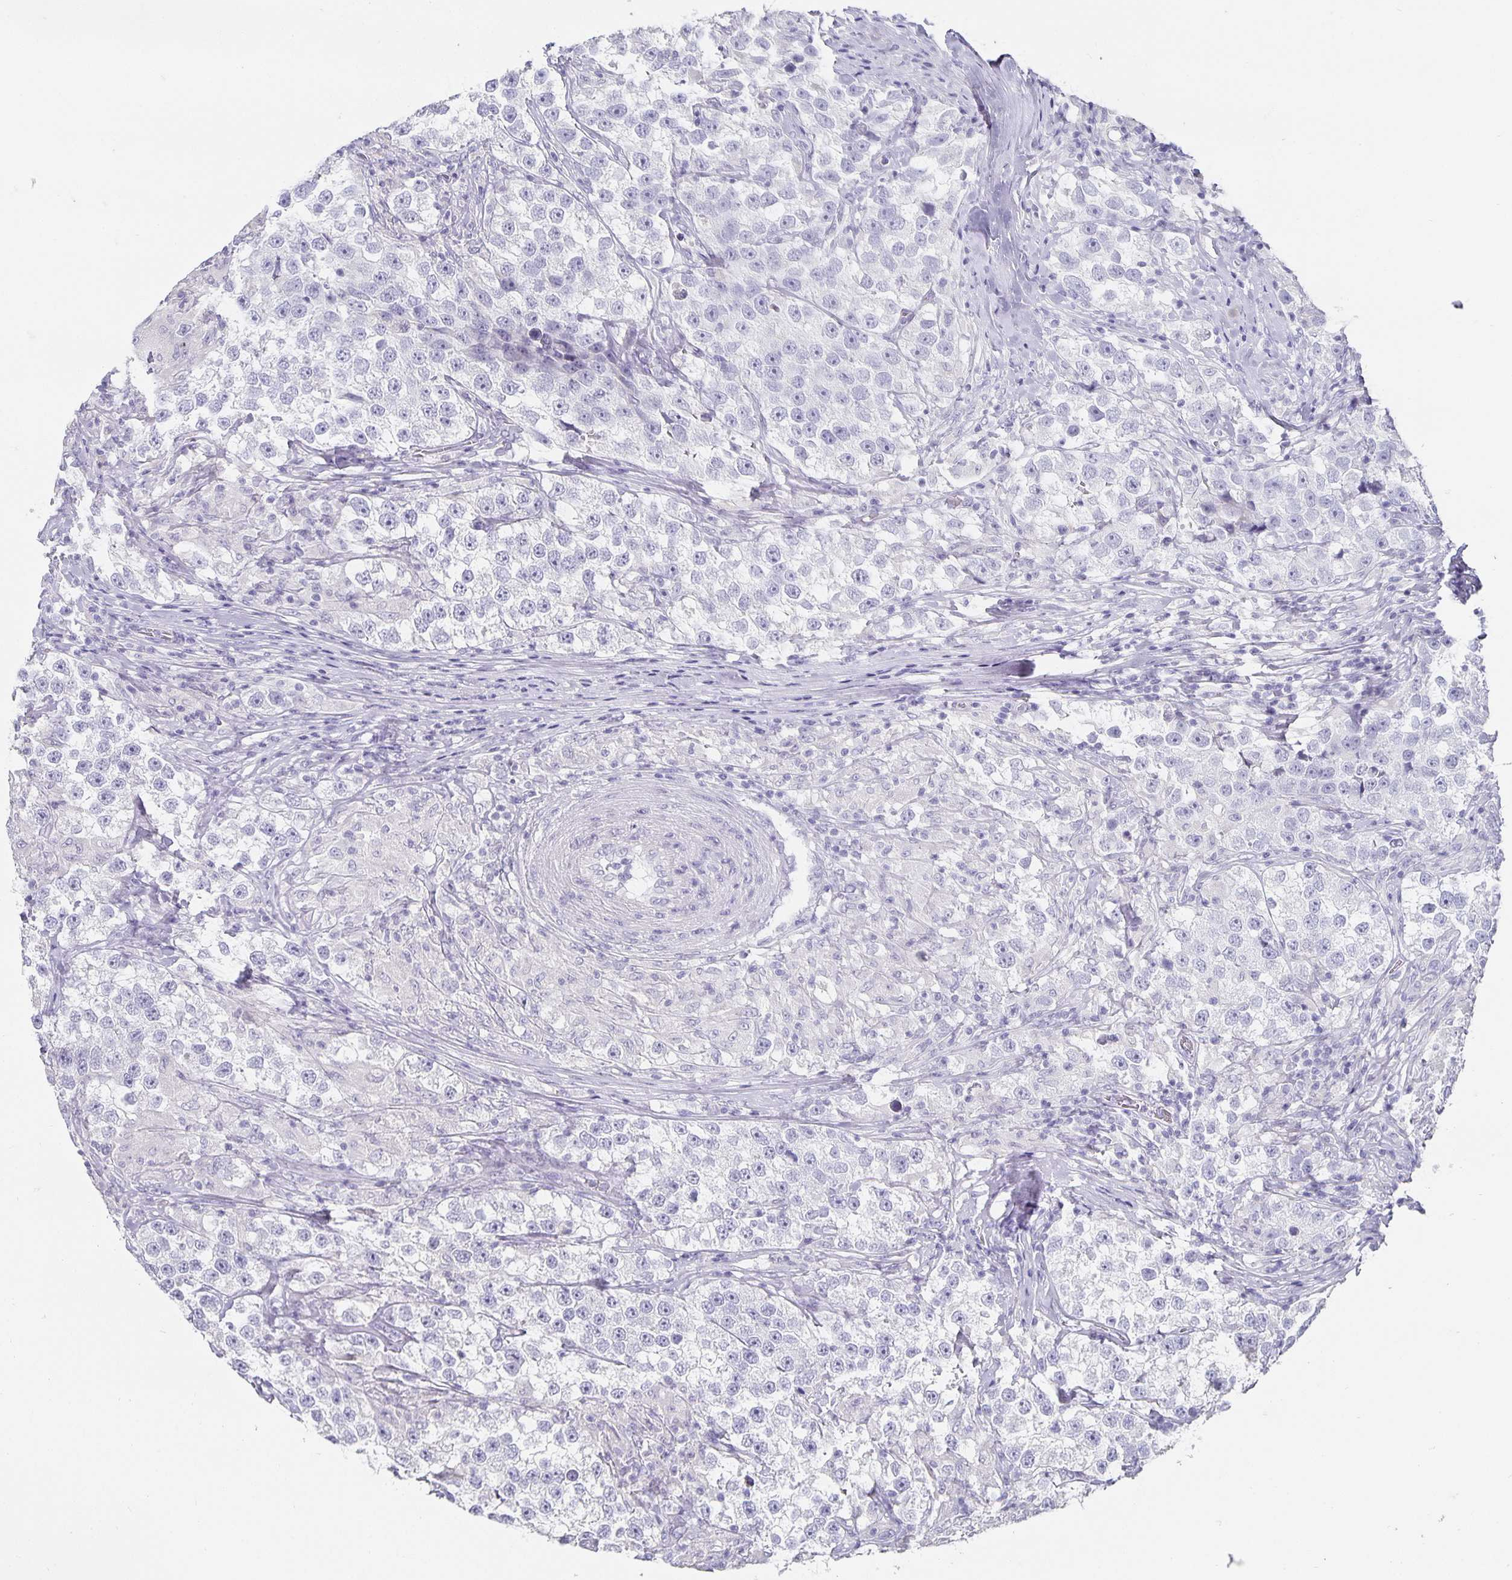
{"staining": {"intensity": "negative", "quantity": "none", "location": "none"}, "tissue": "testis cancer", "cell_type": "Tumor cells", "image_type": "cancer", "snomed": [{"axis": "morphology", "description": "Seminoma, NOS"}, {"axis": "topography", "description": "Testis"}], "caption": "A photomicrograph of testis cancer stained for a protein reveals no brown staining in tumor cells. (Brightfield microscopy of DAB immunohistochemistry (IHC) at high magnification).", "gene": "CHGA", "patient": {"sex": "male", "age": 46}}